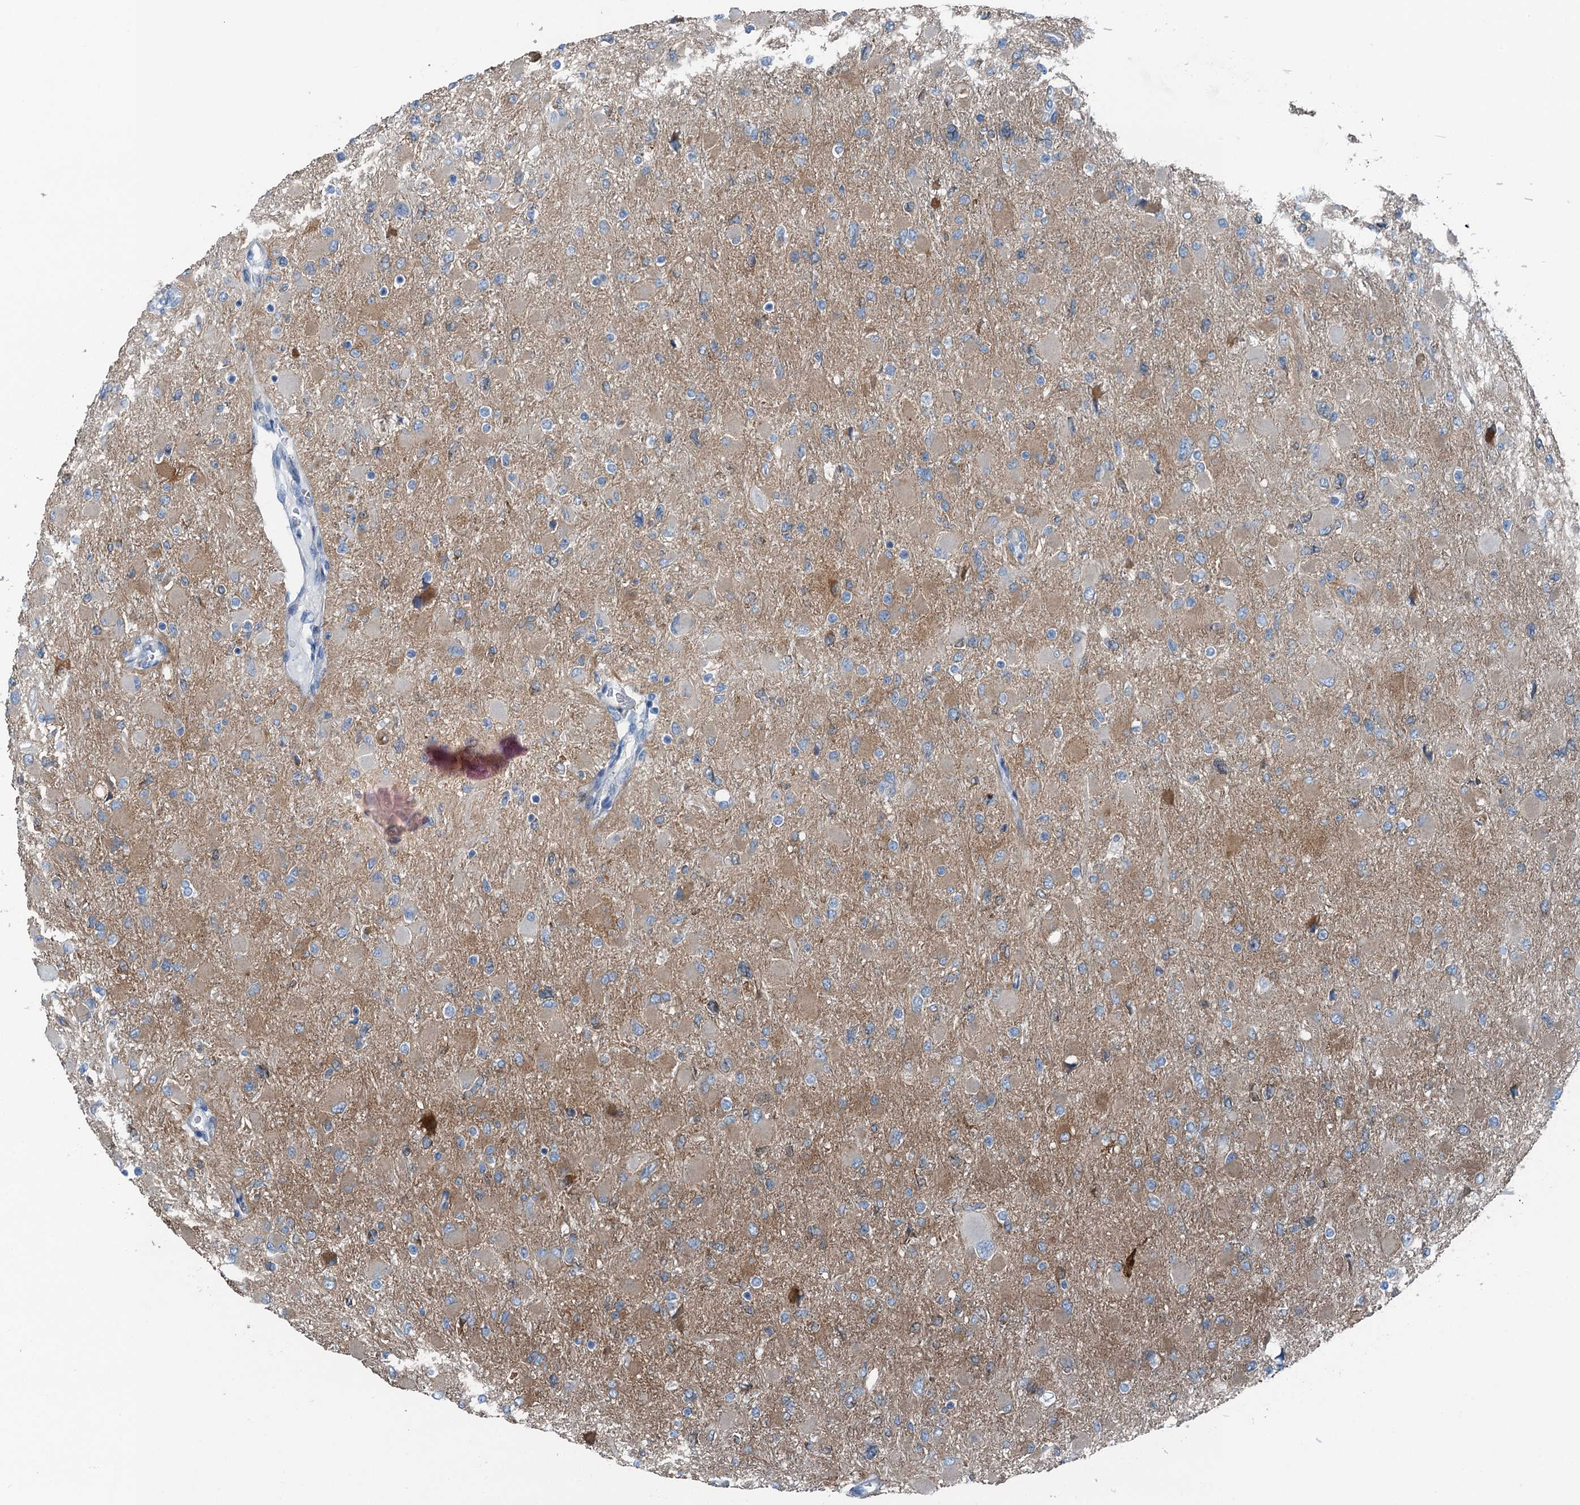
{"staining": {"intensity": "weak", "quantity": "<25%", "location": "cytoplasmic/membranous"}, "tissue": "glioma", "cell_type": "Tumor cells", "image_type": "cancer", "snomed": [{"axis": "morphology", "description": "Glioma, malignant, High grade"}, {"axis": "topography", "description": "Cerebral cortex"}], "caption": "Immunohistochemical staining of human glioma reveals no significant staining in tumor cells.", "gene": "TMOD2", "patient": {"sex": "female", "age": 36}}